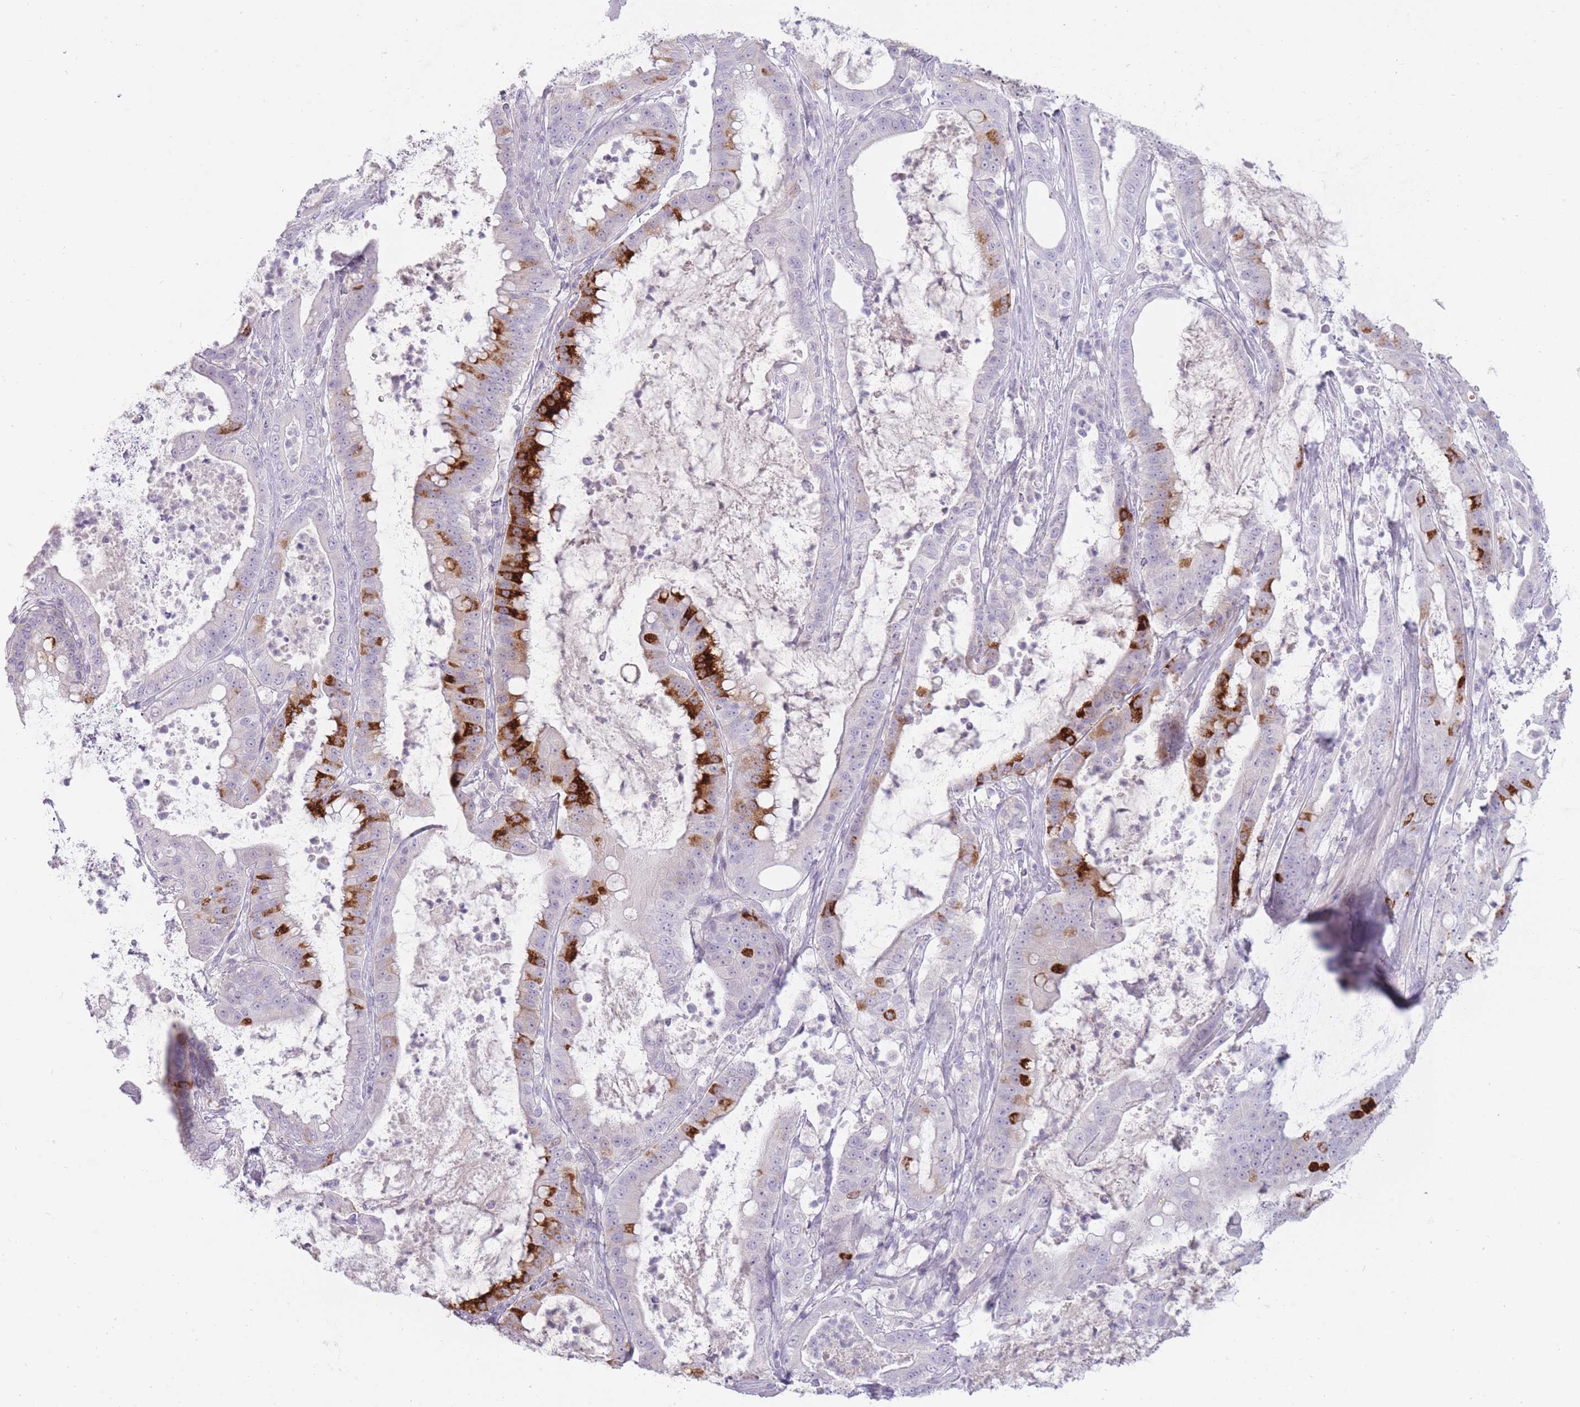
{"staining": {"intensity": "strong", "quantity": "<25%", "location": "cytoplasmic/membranous"}, "tissue": "pancreatic cancer", "cell_type": "Tumor cells", "image_type": "cancer", "snomed": [{"axis": "morphology", "description": "Adenocarcinoma, NOS"}, {"axis": "topography", "description": "Pancreas"}], "caption": "Immunohistochemical staining of human adenocarcinoma (pancreatic) reveals medium levels of strong cytoplasmic/membranous protein expression in about <25% of tumor cells. (brown staining indicates protein expression, while blue staining denotes nuclei).", "gene": "BDKRB2", "patient": {"sex": "male", "age": 71}}